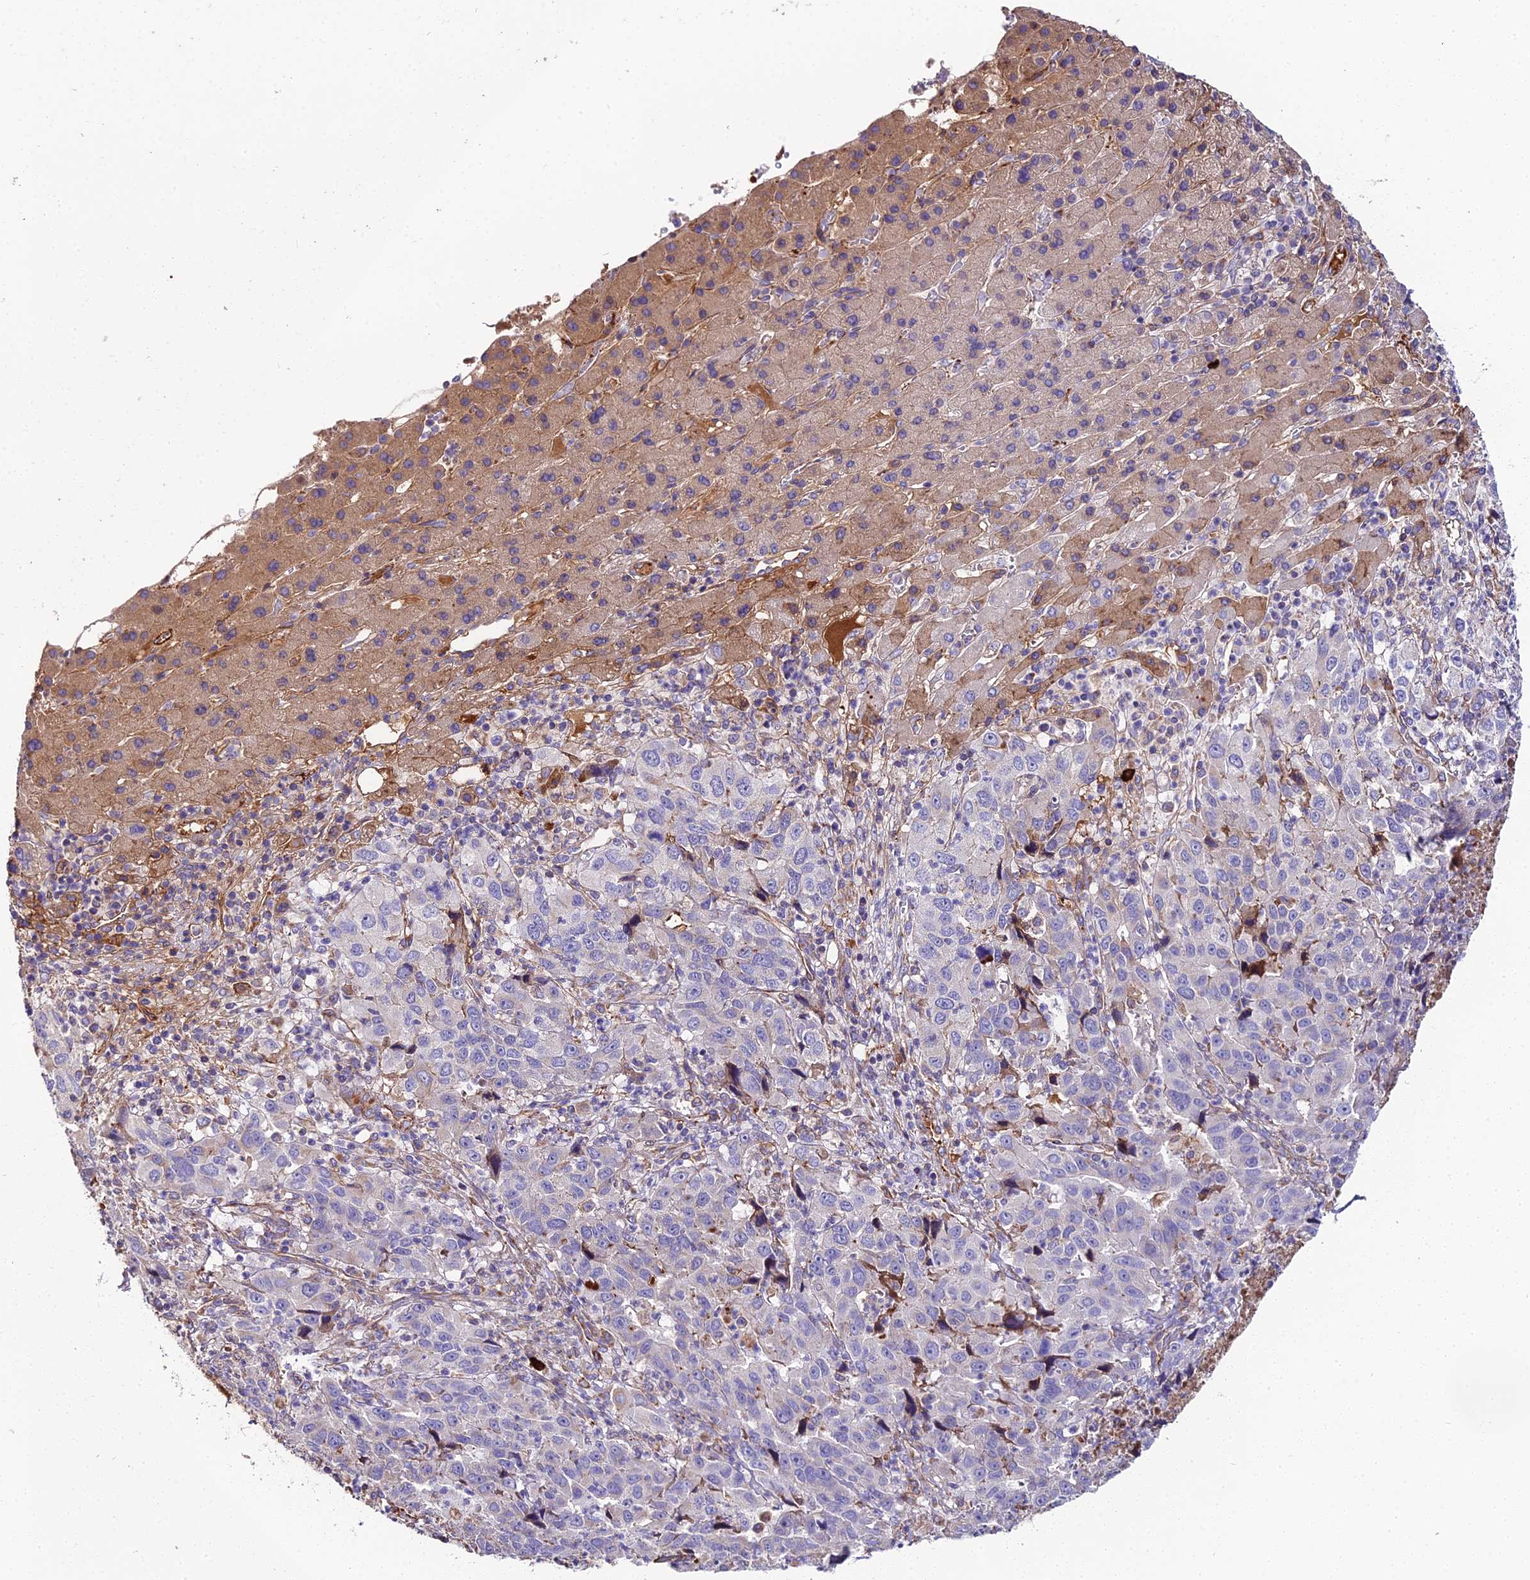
{"staining": {"intensity": "negative", "quantity": "none", "location": "none"}, "tissue": "liver cancer", "cell_type": "Tumor cells", "image_type": "cancer", "snomed": [{"axis": "morphology", "description": "Carcinoma, Hepatocellular, NOS"}, {"axis": "topography", "description": "Liver"}], "caption": "Liver hepatocellular carcinoma stained for a protein using immunohistochemistry displays no staining tumor cells.", "gene": "BEX4", "patient": {"sex": "male", "age": 63}}